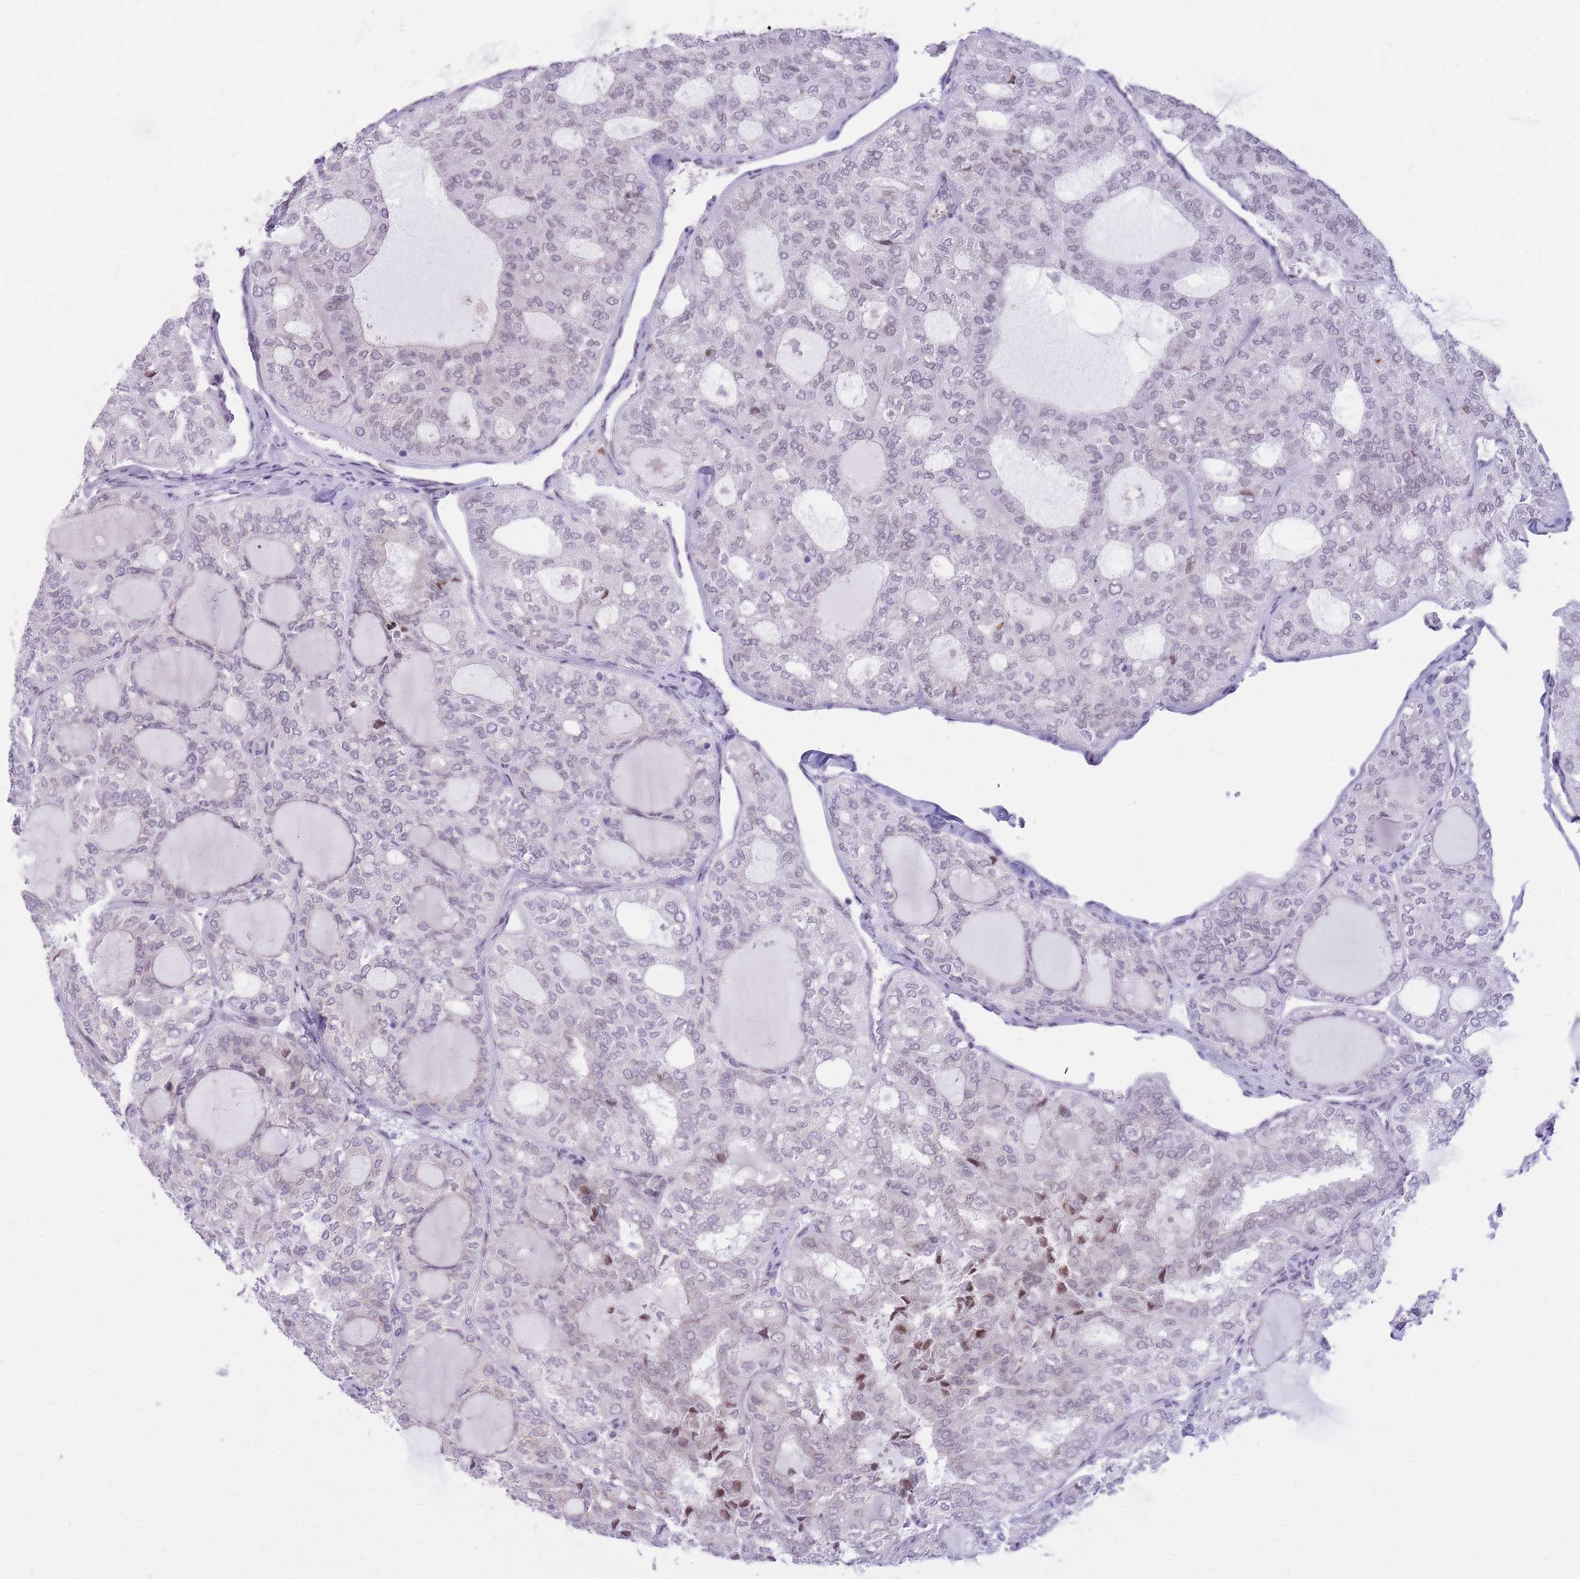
{"staining": {"intensity": "moderate", "quantity": "<25%", "location": "nuclear"}, "tissue": "thyroid cancer", "cell_type": "Tumor cells", "image_type": "cancer", "snomed": [{"axis": "morphology", "description": "Follicular adenoma carcinoma, NOS"}, {"axis": "topography", "description": "Thyroid gland"}], "caption": "Immunohistochemistry micrograph of human thyroid follicular adenoma carcinoma stained for a protein (brown), which demonstrates low levels of moderate nuclear positivity in approximately <25% of tumor cells.", "gene": "HOOK2", "patient": {"sex": "male", "age": 75}}